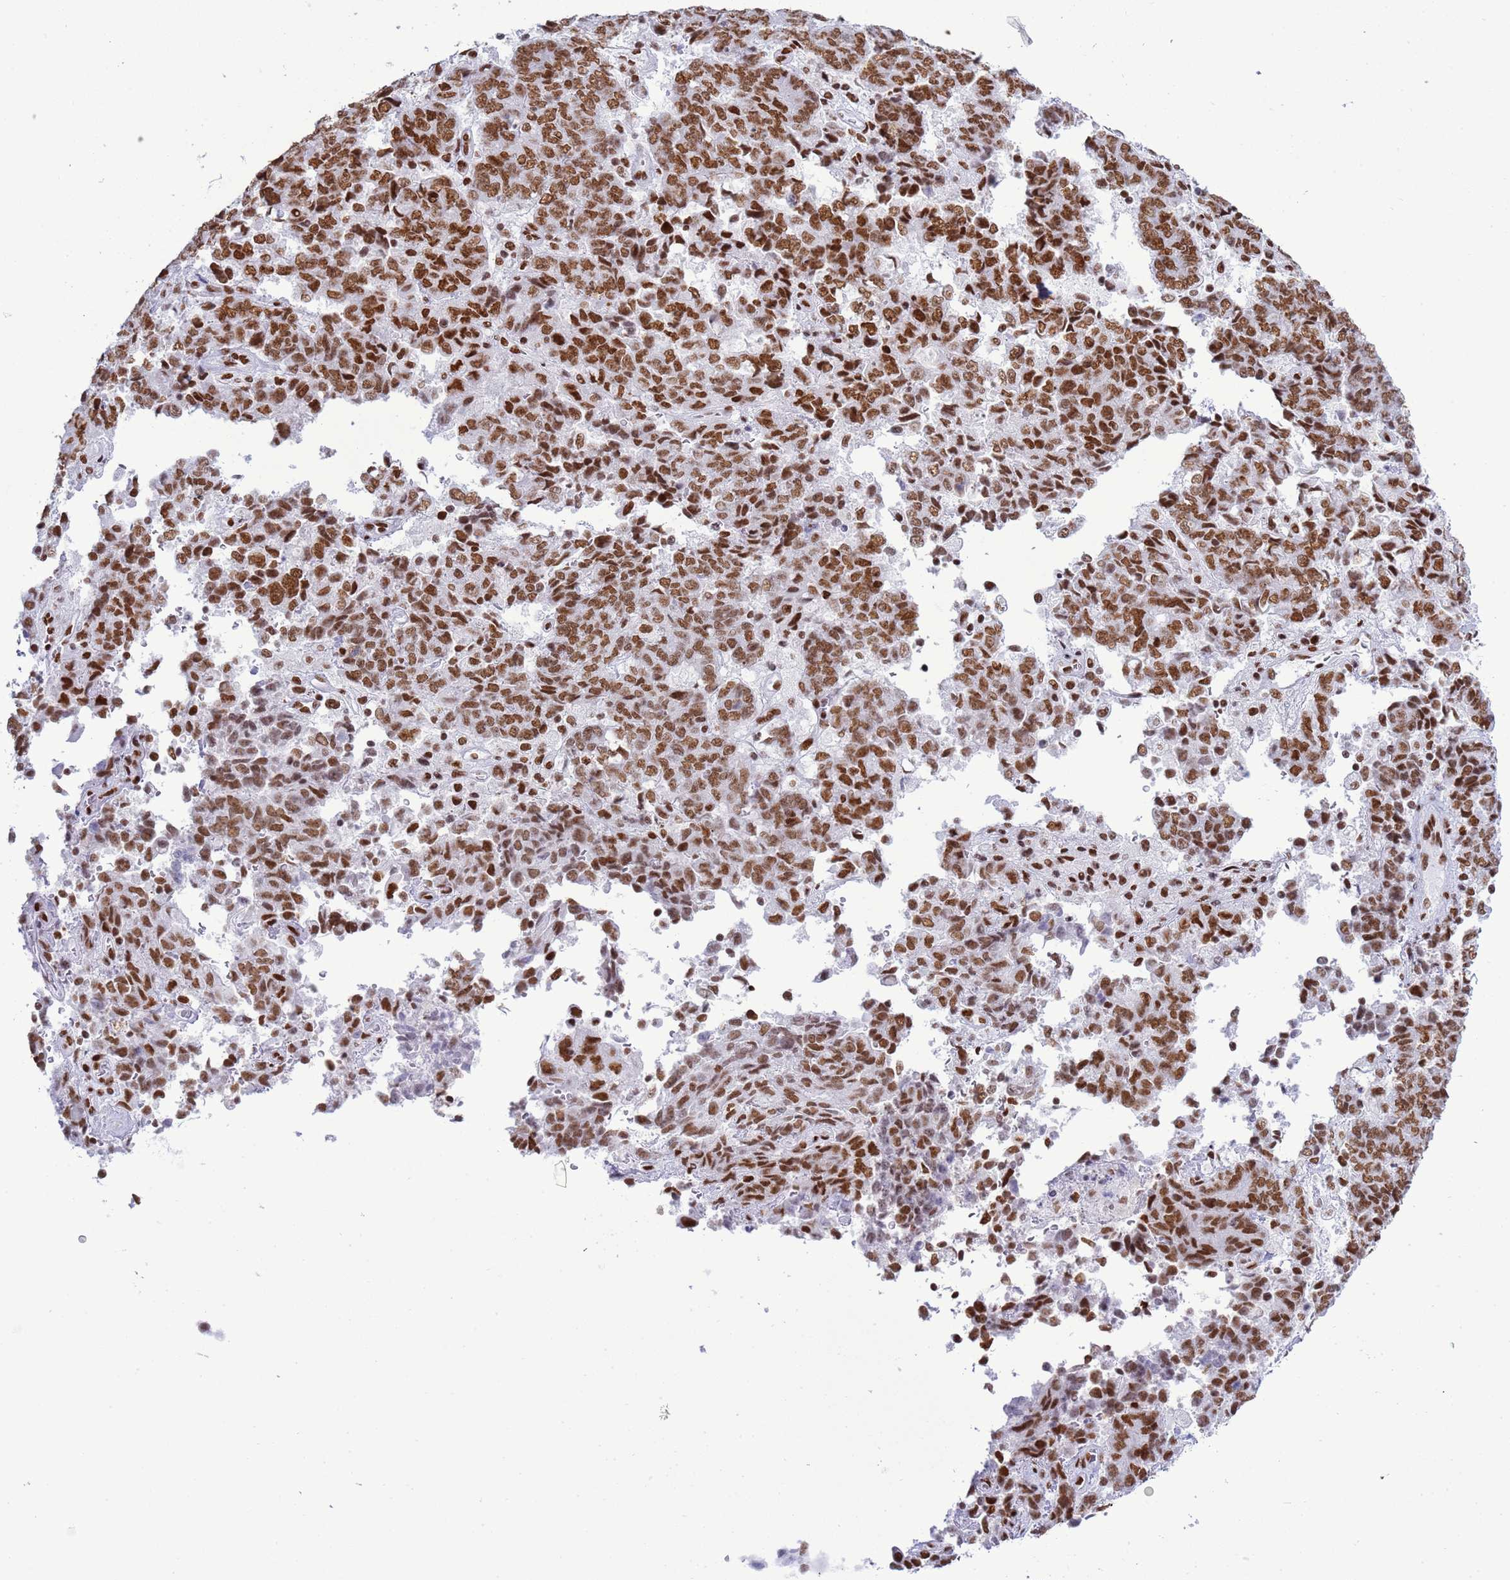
{"staining": {"intensity": "moderate", "quantity": ">75%", "location": "nuclear"}, "tissue": "endometrial cancer", "cell_type": "Tumor cells", "image_type": "cancer", "snomed": [{"axis": "morphology", "description": "Adenocarcinoma, NOS"}, {"axis": "topography", "description": "Endometrium"}], "caption": "The micrograph reveals immunohistochemical staining of endometrial cancer. There is moderate nuclear positivity is appreciated in approximately >75% of tumor cells. The staining is performed using DAB brown chromogen to label protein expression. The nuclei are counter-stained blue using hematoxylin.", "gene": "RALY", "patient": {"sex": "female", "age": 80}}